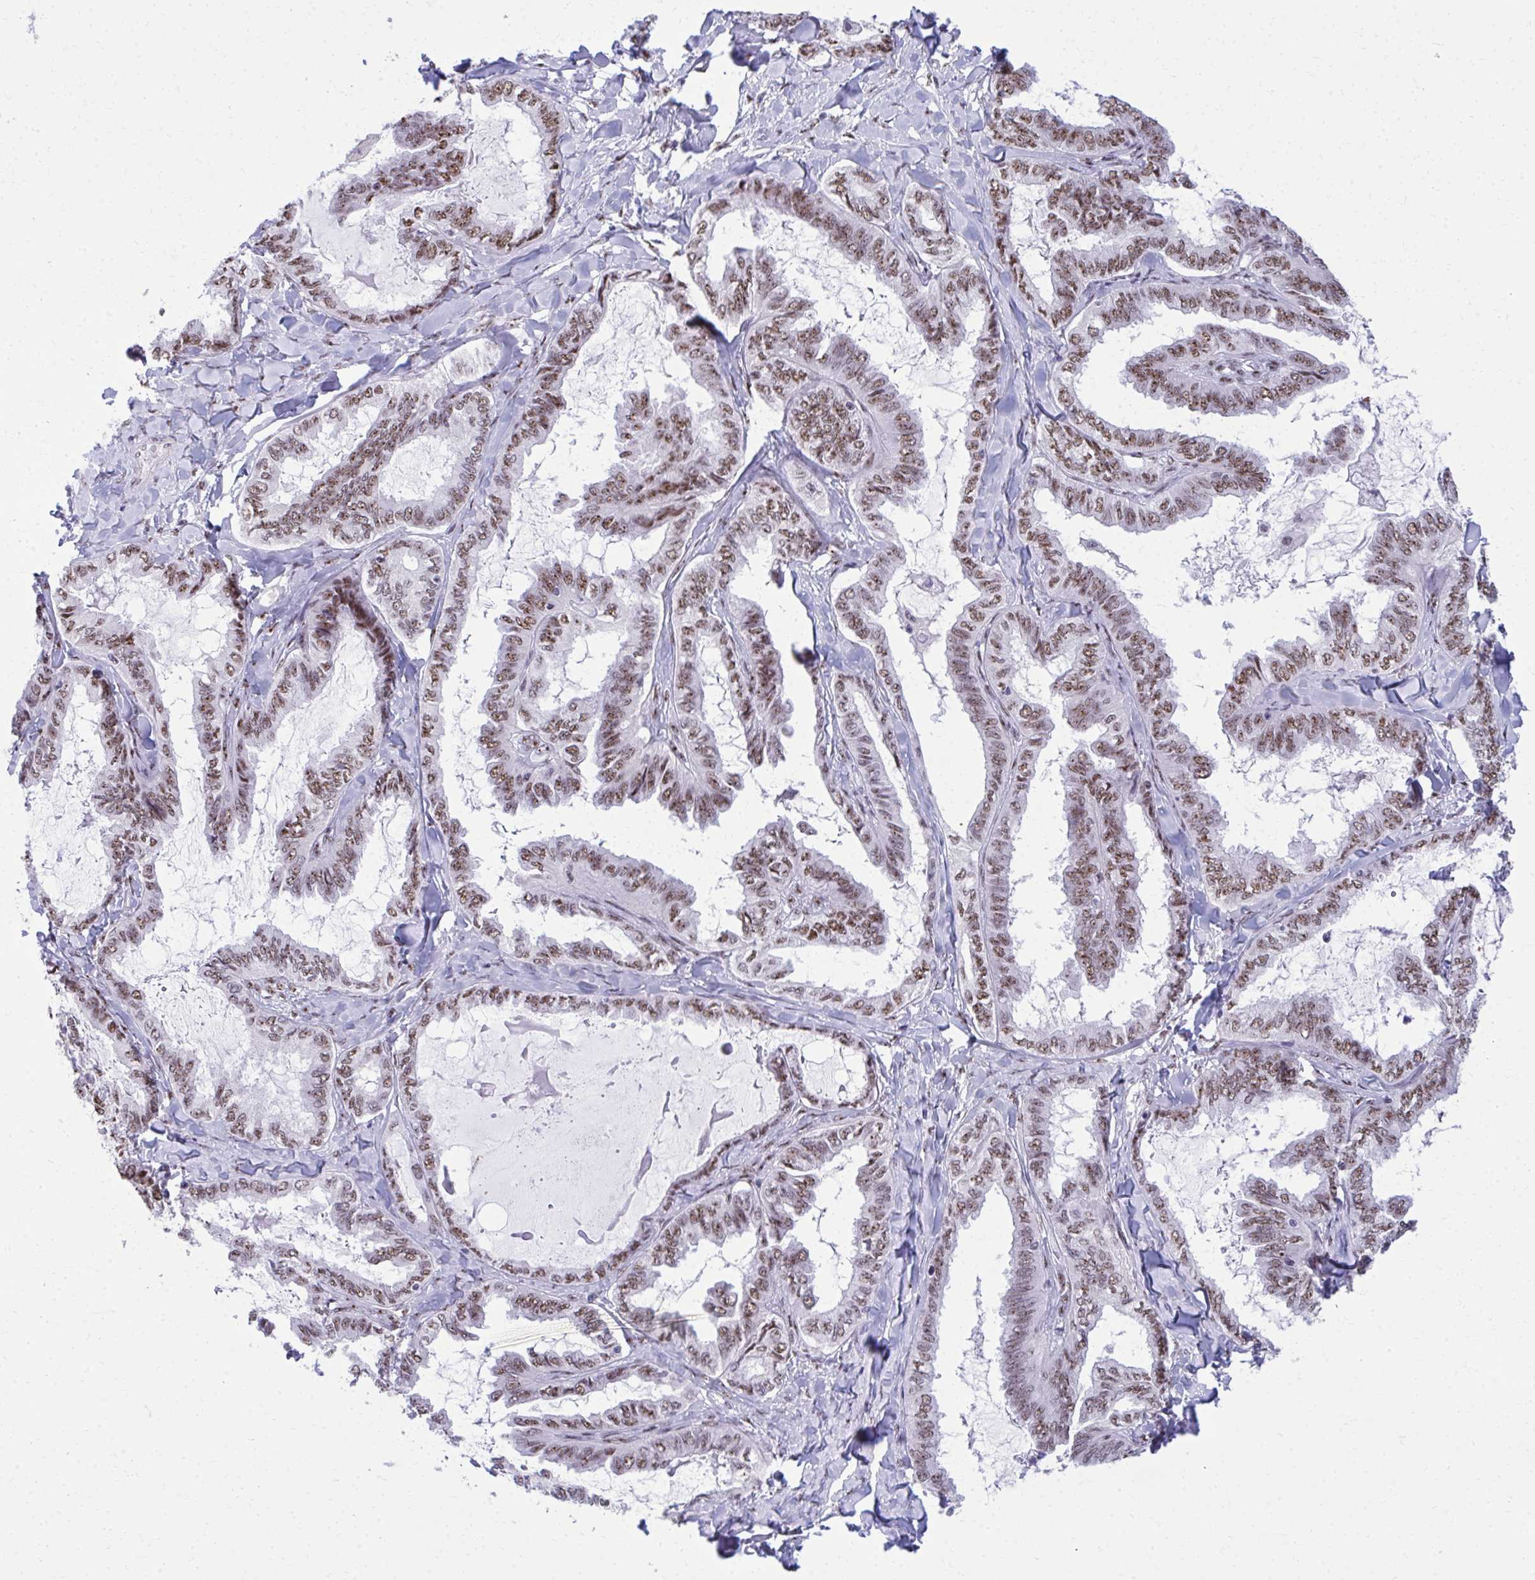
{"staining": {"intensity": "moderate", "quantity": "25%-75%", "location": "nuclear"}, "tissue": "ovarian cancer", "cell_type": "Tumor cells", "image_type": "cancer", "snomed": [{"axis": "morphology", "description": "Carcinoma, endometroid"}, {"axis": "topography", "description": "Ovary"}], "caption": "Immunohistochemical staining of ovarian cancer displays medium levels of moderate nuclear protein positivity in approximately 25%-75% of tumor cells. Ihc stains the protein in brown and the nuclei are stained blue.", "gene": "PELP1", "patient": {"sex": "female", "age": 70}}